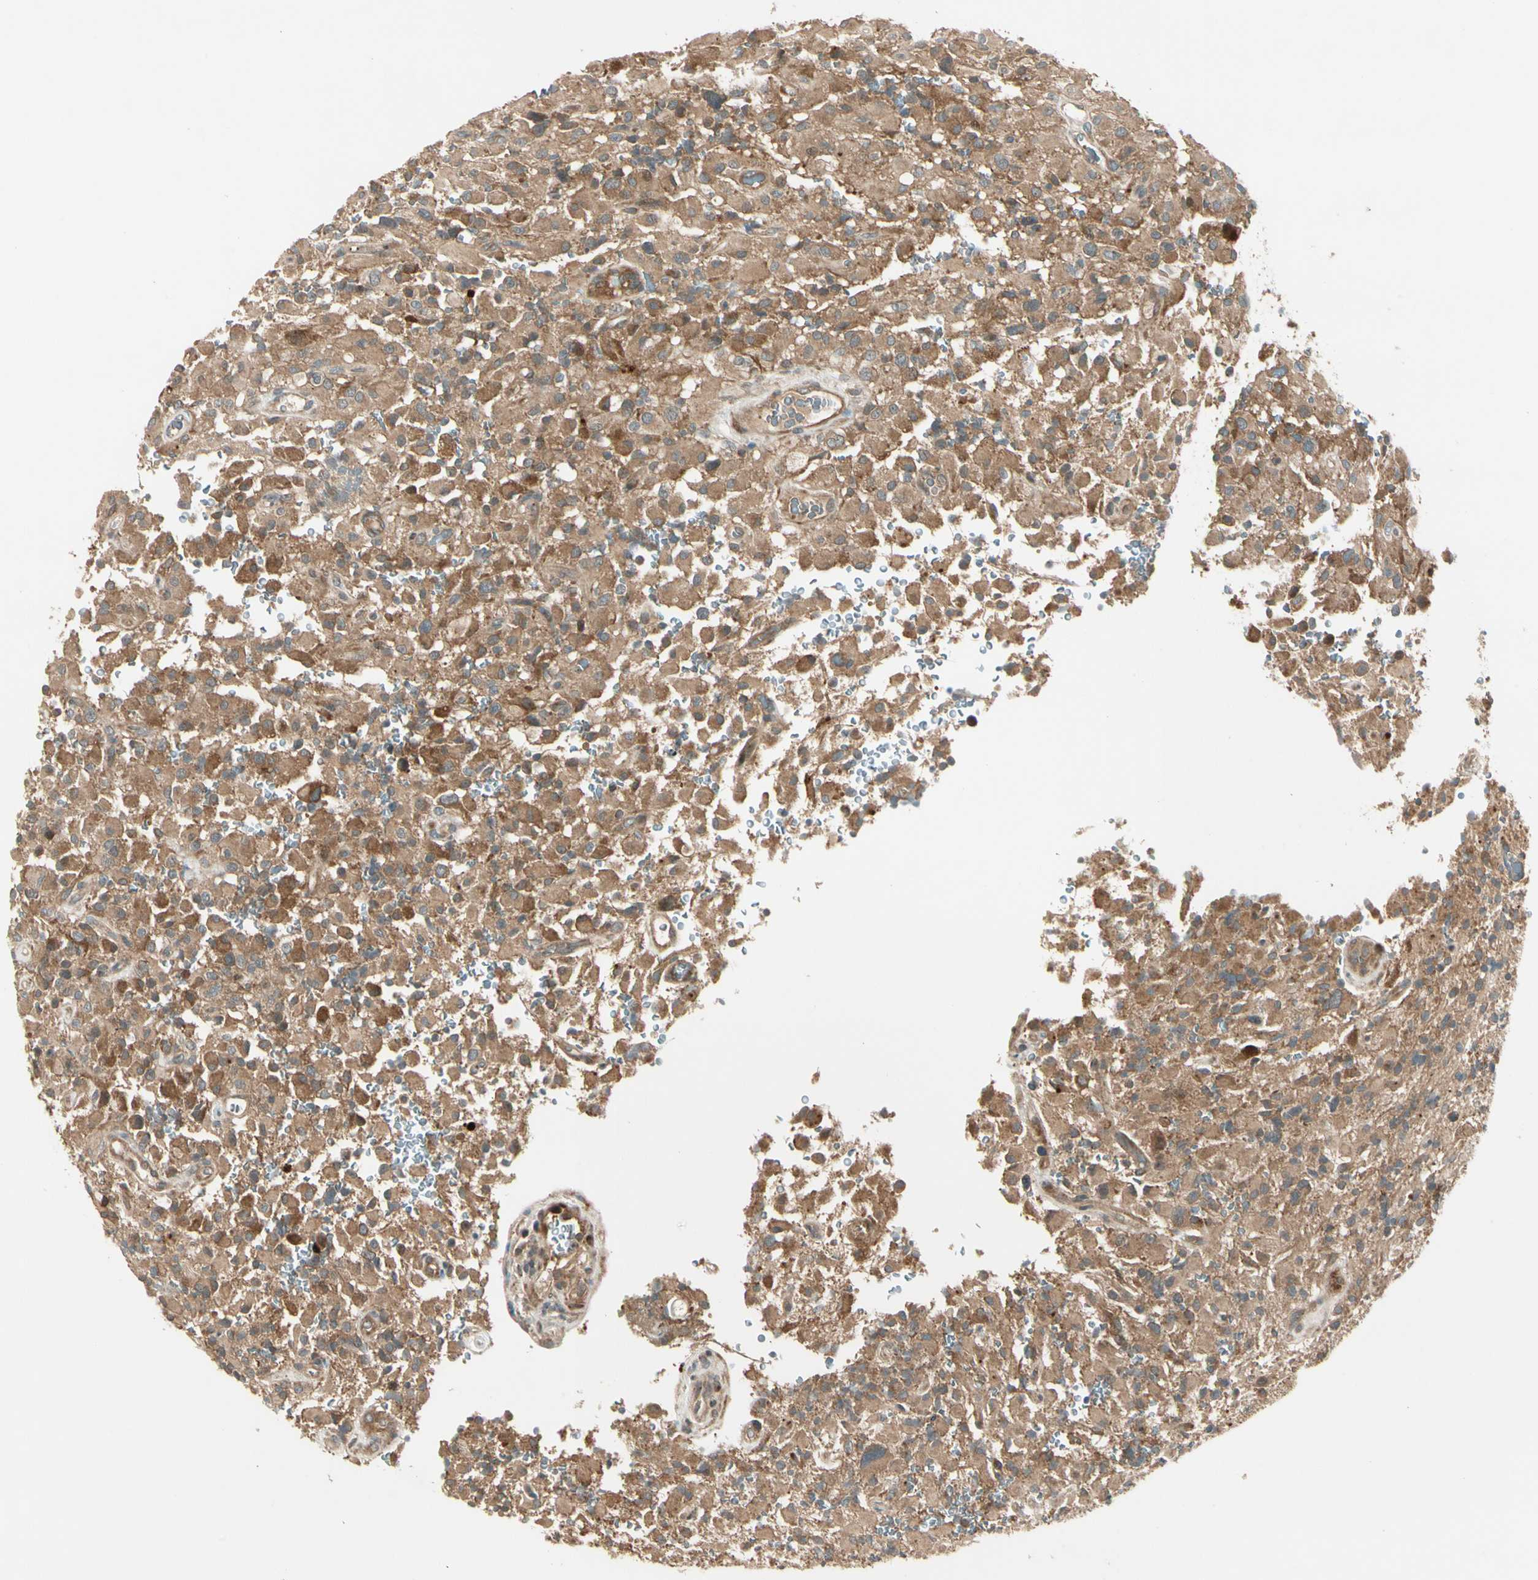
{"staining": {"intensity": "moderate", "quantity": ">75%", "location": "cytoplasmic/membranous"}, "tissue": "glioma", "cell_type": "Tumor cells", "image_type": "cancer", "snomed": [{"axis": "morphology", "description": "Glioma, malignant, High grade"}, {"axis": "topography", "description": "Brain"}], "caption": "Immunohistochemical staining of human glioma demonstrates medium levels of moderate cytoplasmic/membranous protein expression in approximately >75% of tumor cells.", "gene": "ACVR1C", "patient": {"sex": "male", "age": 71}}